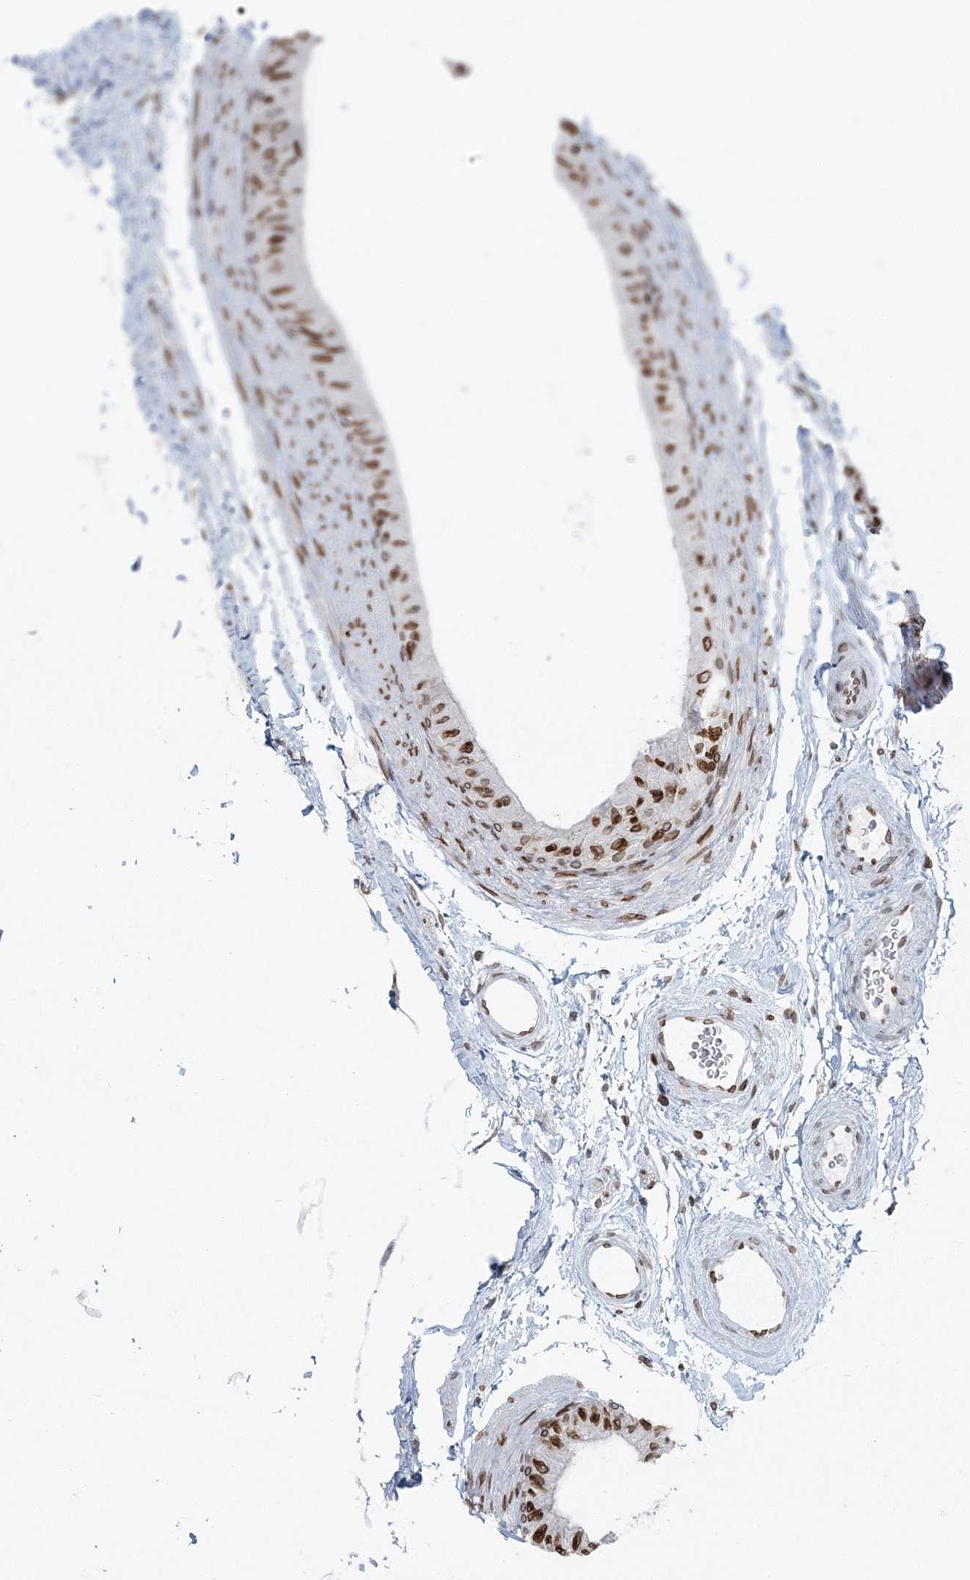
{"staining": {"intensity": "strong", "quantity": ">75%", "location": "cytoplasmic/membranous,nuclear"}, "tissue": "epididymis", "cell_type": "Glandular cells", "image_type": "normal", "snomed": [{"axis": "morphology", "description": "Normal tissue, NOS"}, {"axis": "topography", "description": "Epididymis"}], "caption": "Strong cytoplasmic/membranous,nuclear expression is appreciated in about >75% of glandular cells in normal epididymis. (IHC, brightfield microscopy, high magnification).", "gene": "GJD4", "patient": {"sex": "male", "age": 49}}